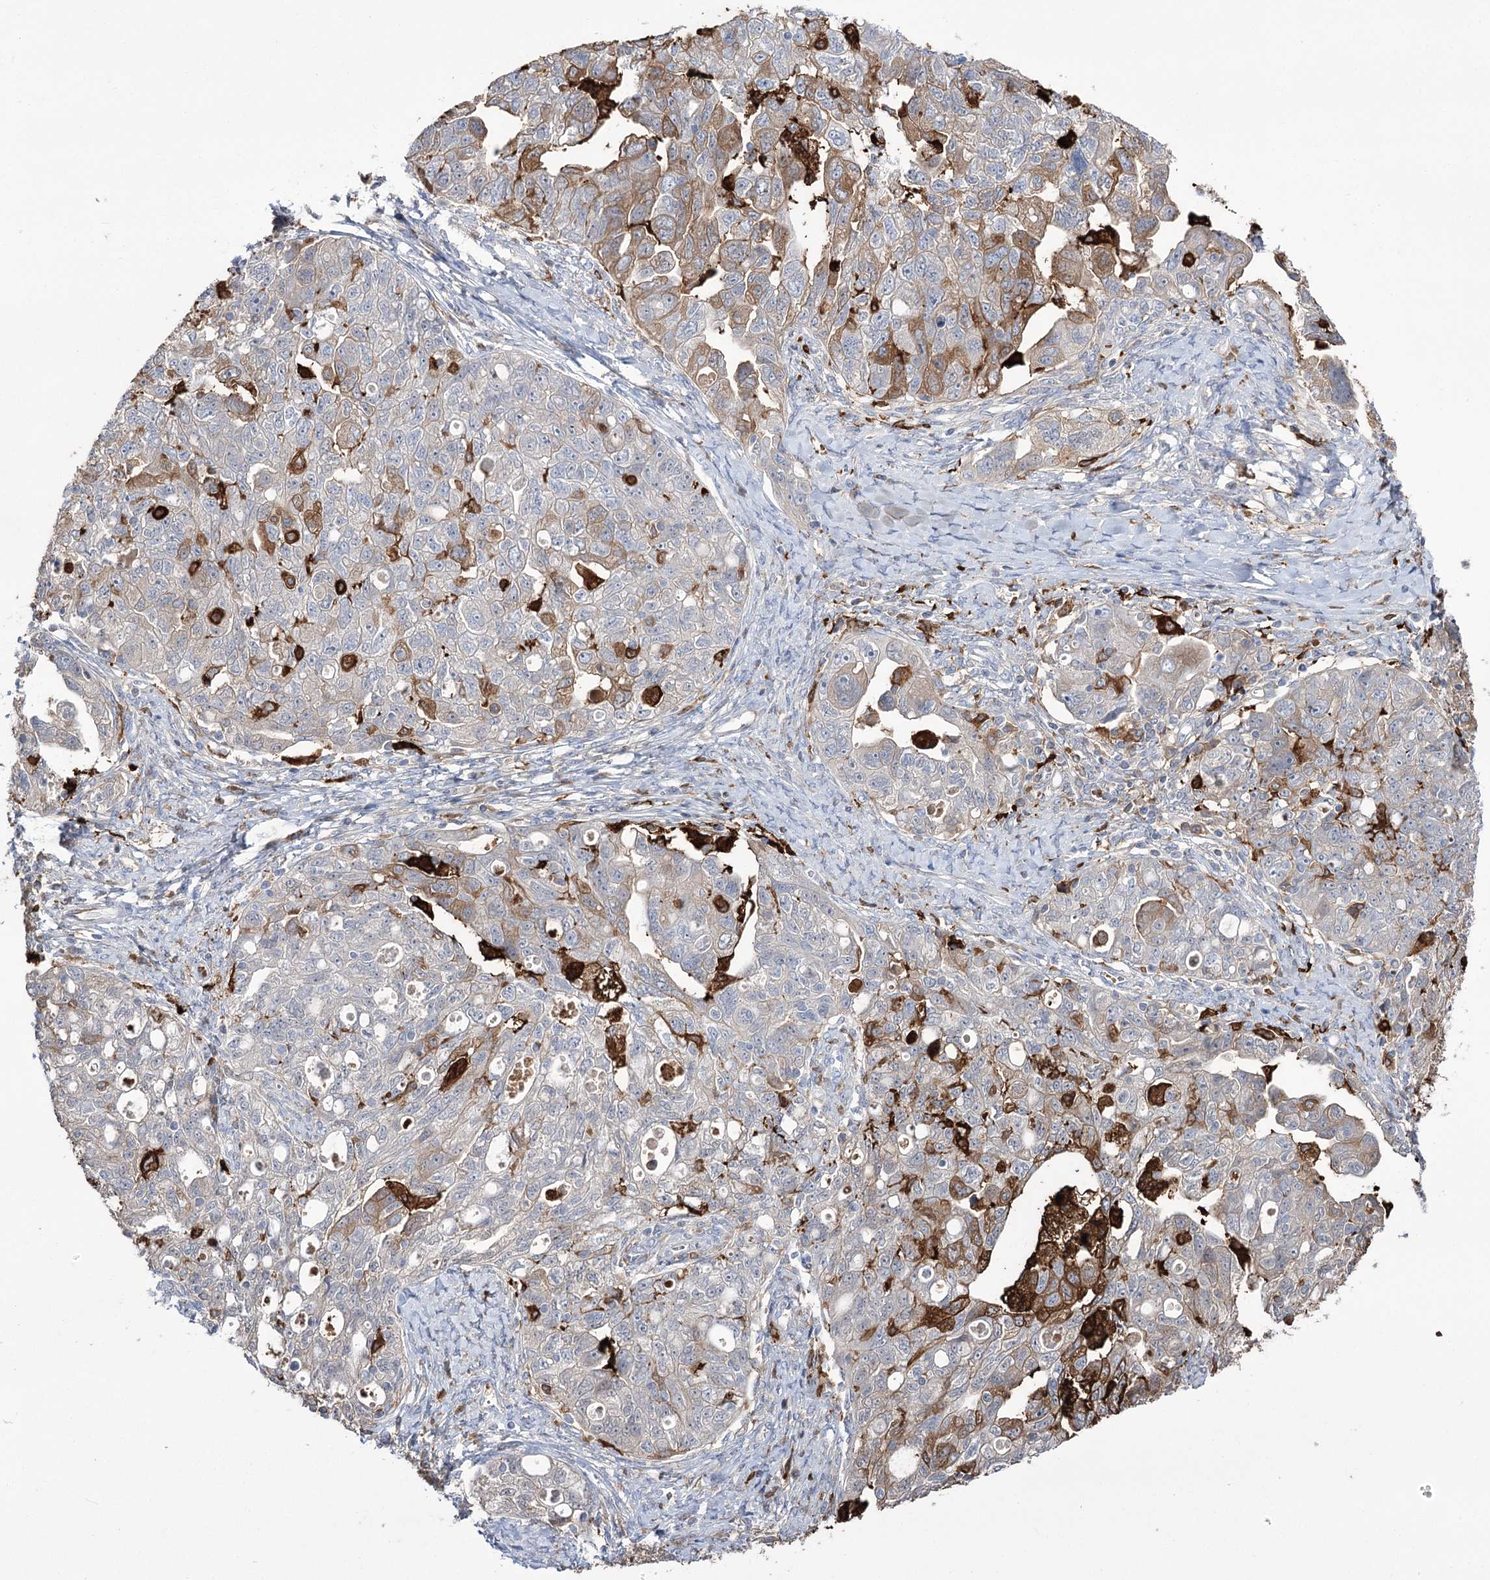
{"staining": {"intensity": "moderate", "quantity": "25%-75%", "location": "cytoplasmic/membranous"}, "tissue": "ovarian cancer", "cell_type": "Tumor cells", "image_type": "cancer", "snomed": [{"axis": "morphology", "description": "Carcinoma, NOS"}, {"axis": "morphology", "description": "Cystadenocarcinoma, serous, NOS"}, {"axis": "topography", "description": "Ovary"}], "caption": "Protein staining shows moderate cytoplasmic/membranous expression in approximately 25%-75% of tumor cells in ovarian cancer (carcinoma).", "gene": "ZNF622", "patient": {"sex": "female", "age": 69}}